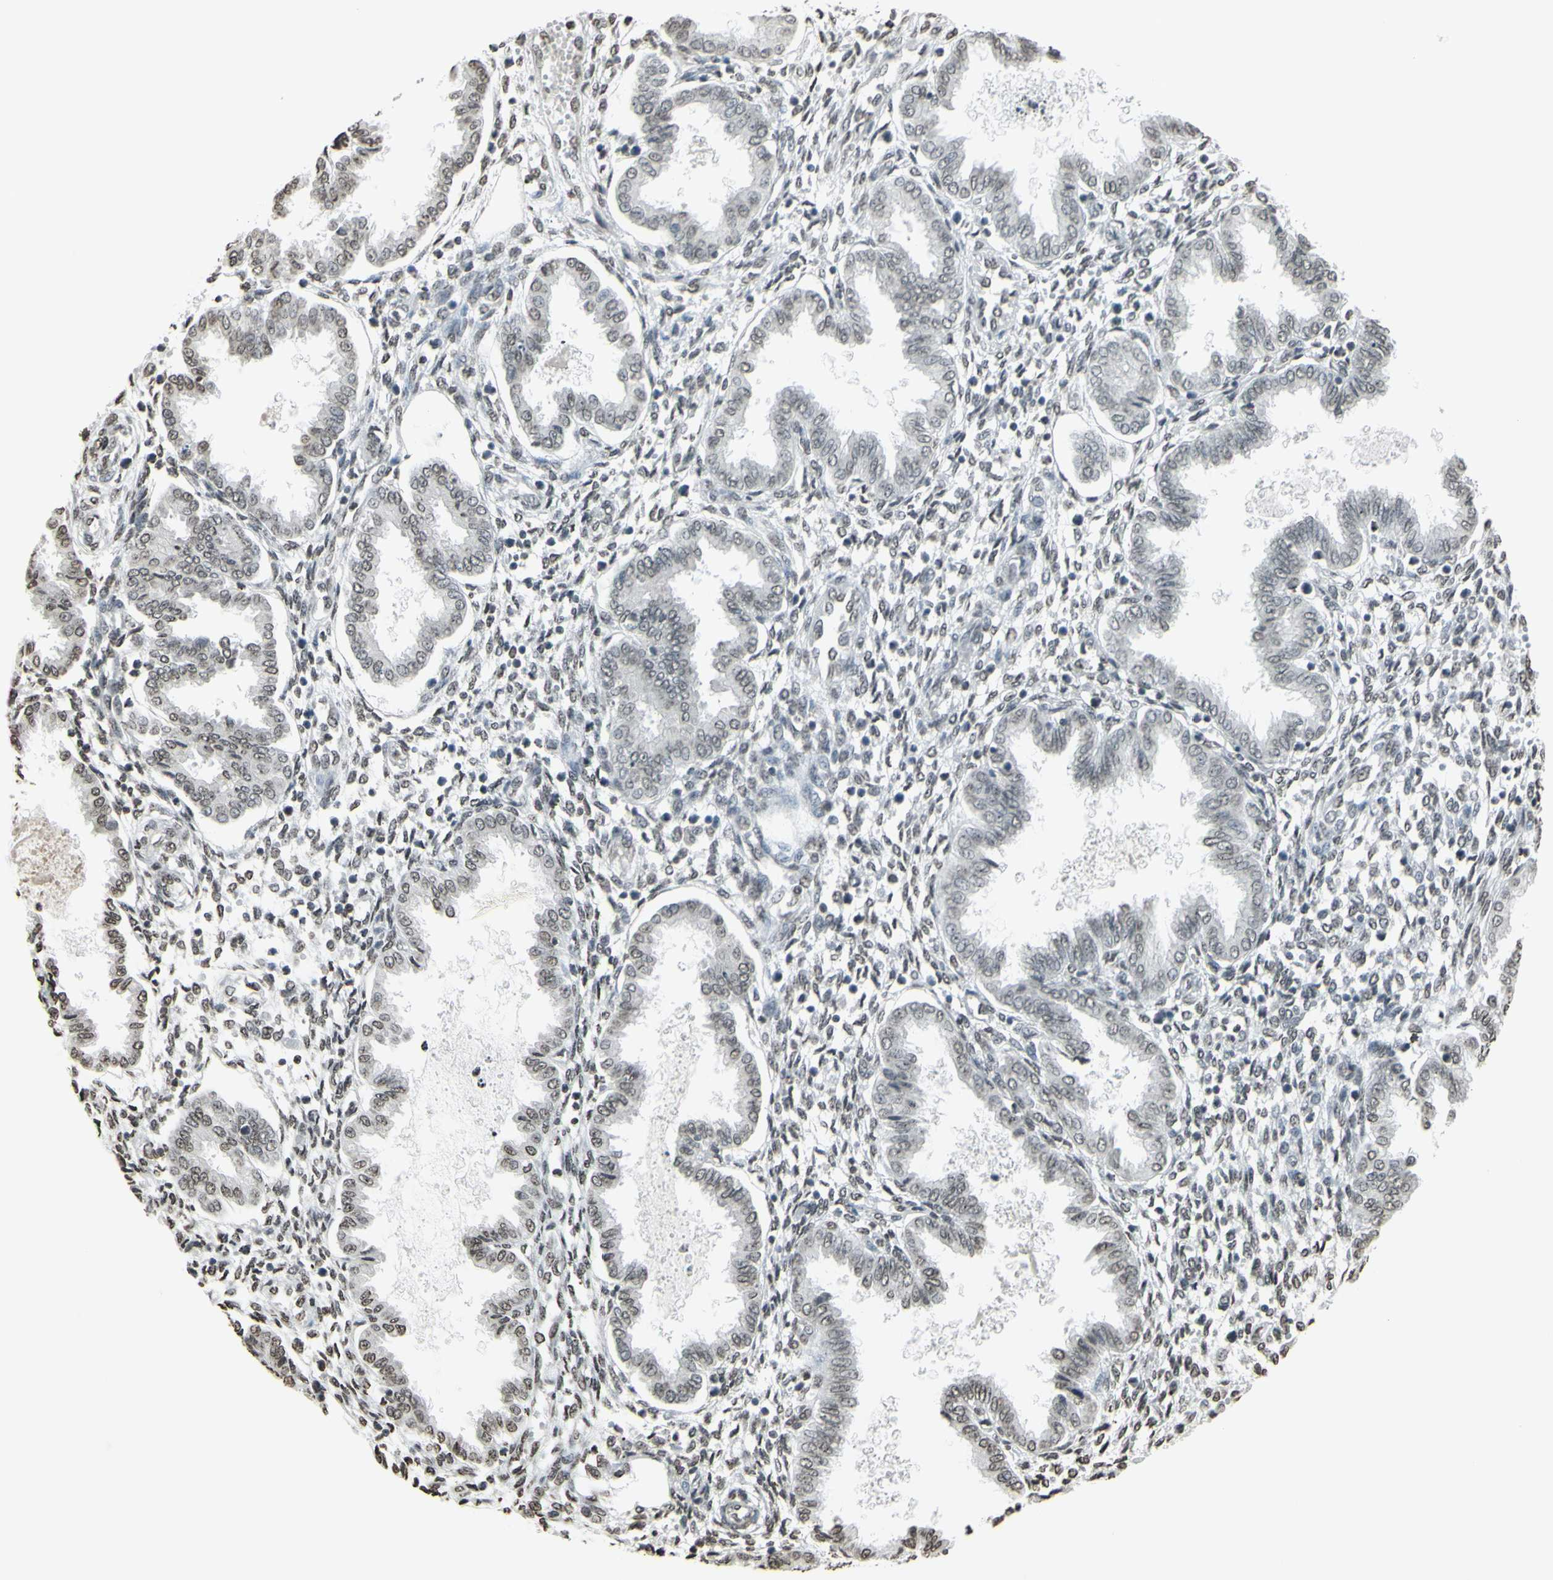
{"staining": {"intensity": "weak", "quantity": "<25%", "location": "nuclear"}, "tissue": "endometrium", "cell_type": "Cells in endometrial stroma", "image_type": "normal", "snomed": [{"axis": "morphology", "description": "Normal tissue, NOS"}, {"axis": "topography", "description": "Endometrium"}], "caption": "Immunohistochemistry (IHC) of benign endometrium shows no positivity in cells in endometrial stroma. (Brightfield microscopy of DAB immunohistochemistry (IHC) at high magnification).", "gene": "CD79B", "patient": {"sex": "female", "age": 33}}